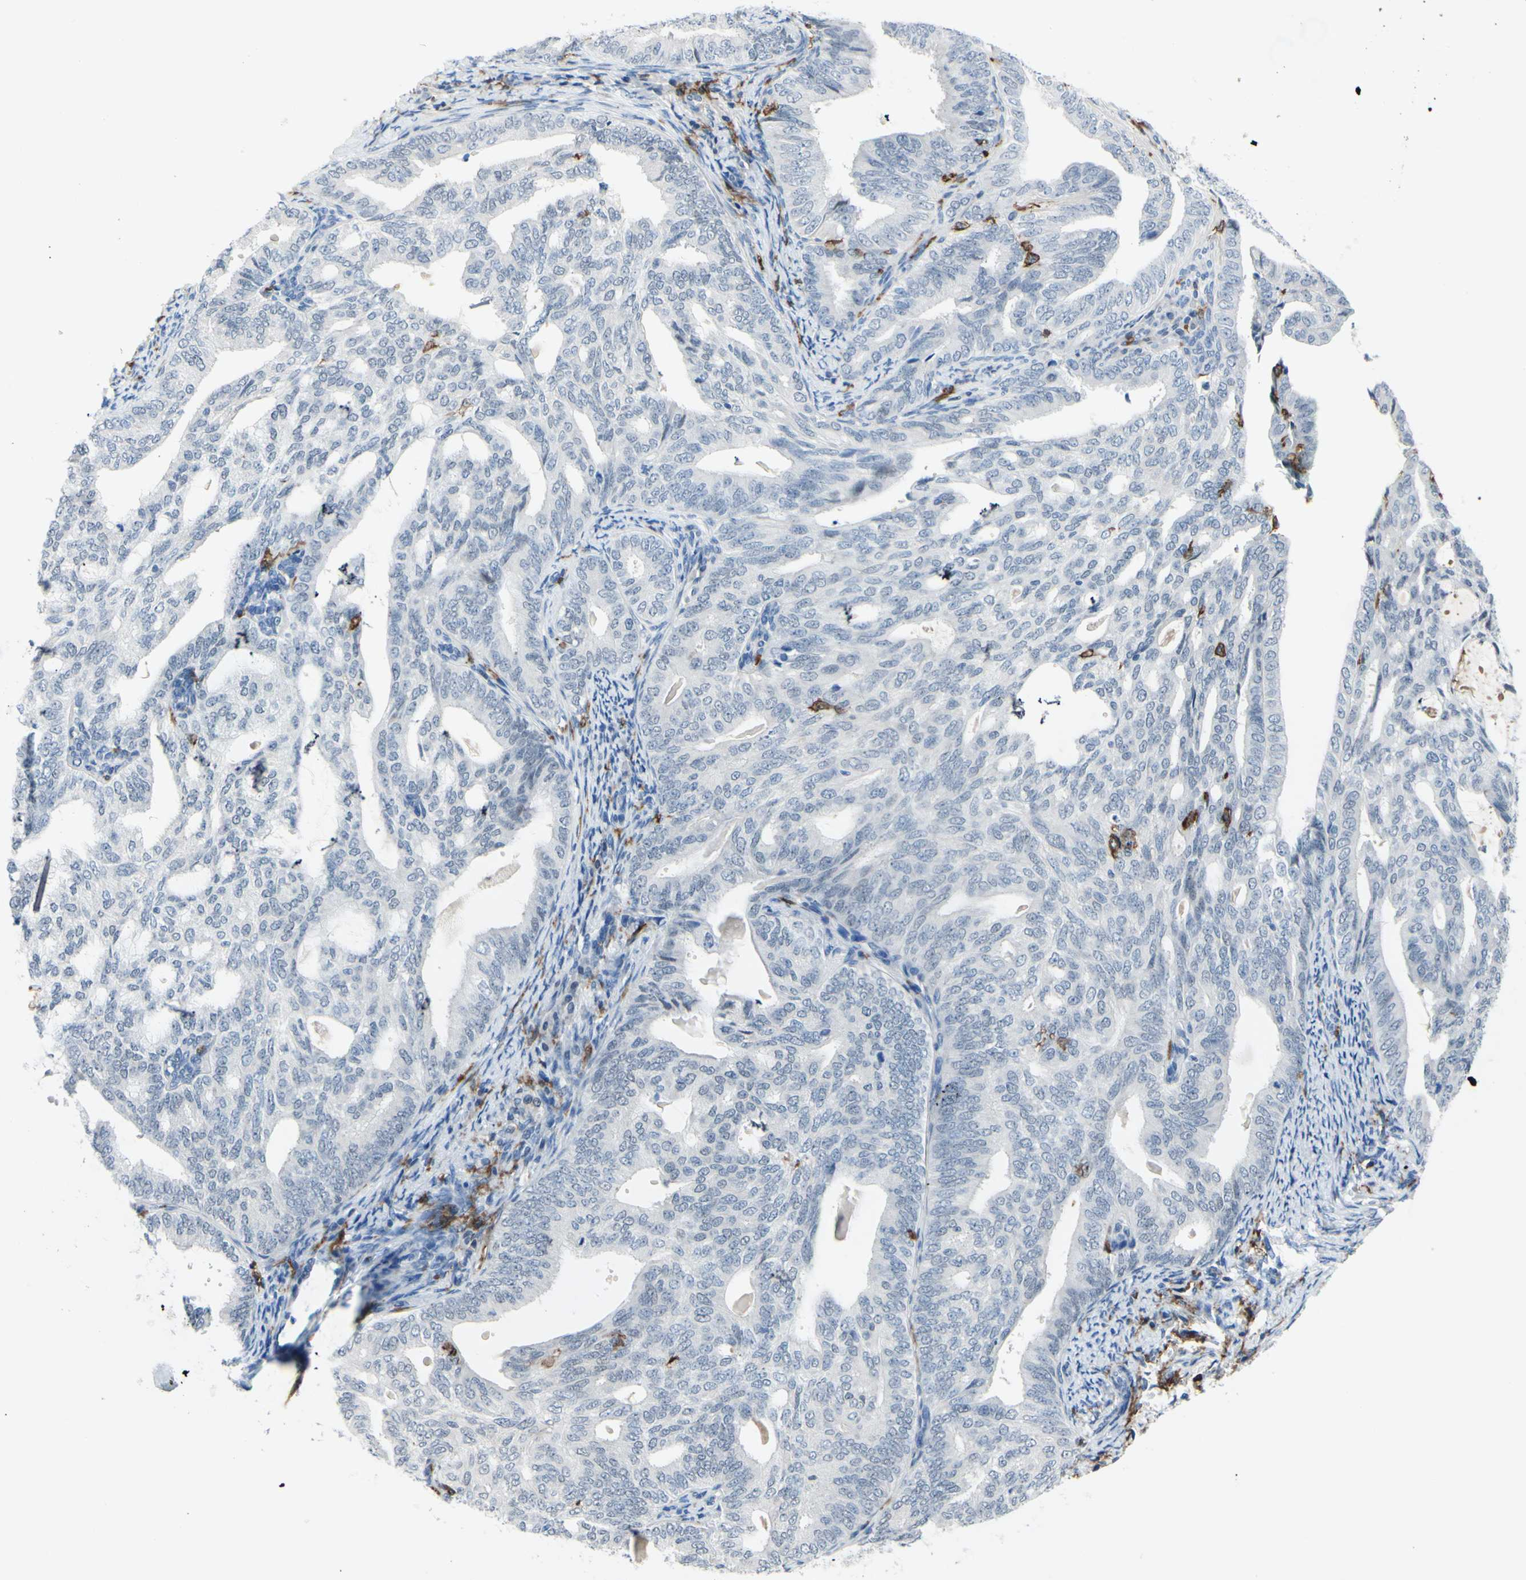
{"staining": {"intensity": "negative", "quantity": "none", "location": "none"}, "tissue": "endometrial cancer", "cell_type": "Tumor cells", "image_type": "cancer", "snomed": [{"axis": "morphology", "description": "Adenocarcinoma, NOS"}, {"axis": "topography", "description": "Endometrium"}], "caption": "Immunohistochemistry of human endometrial cancer demonstrates no staining in tumor cells.", "gene": "FCGR2A", "patient": {"sex": "female", "age": 58}}